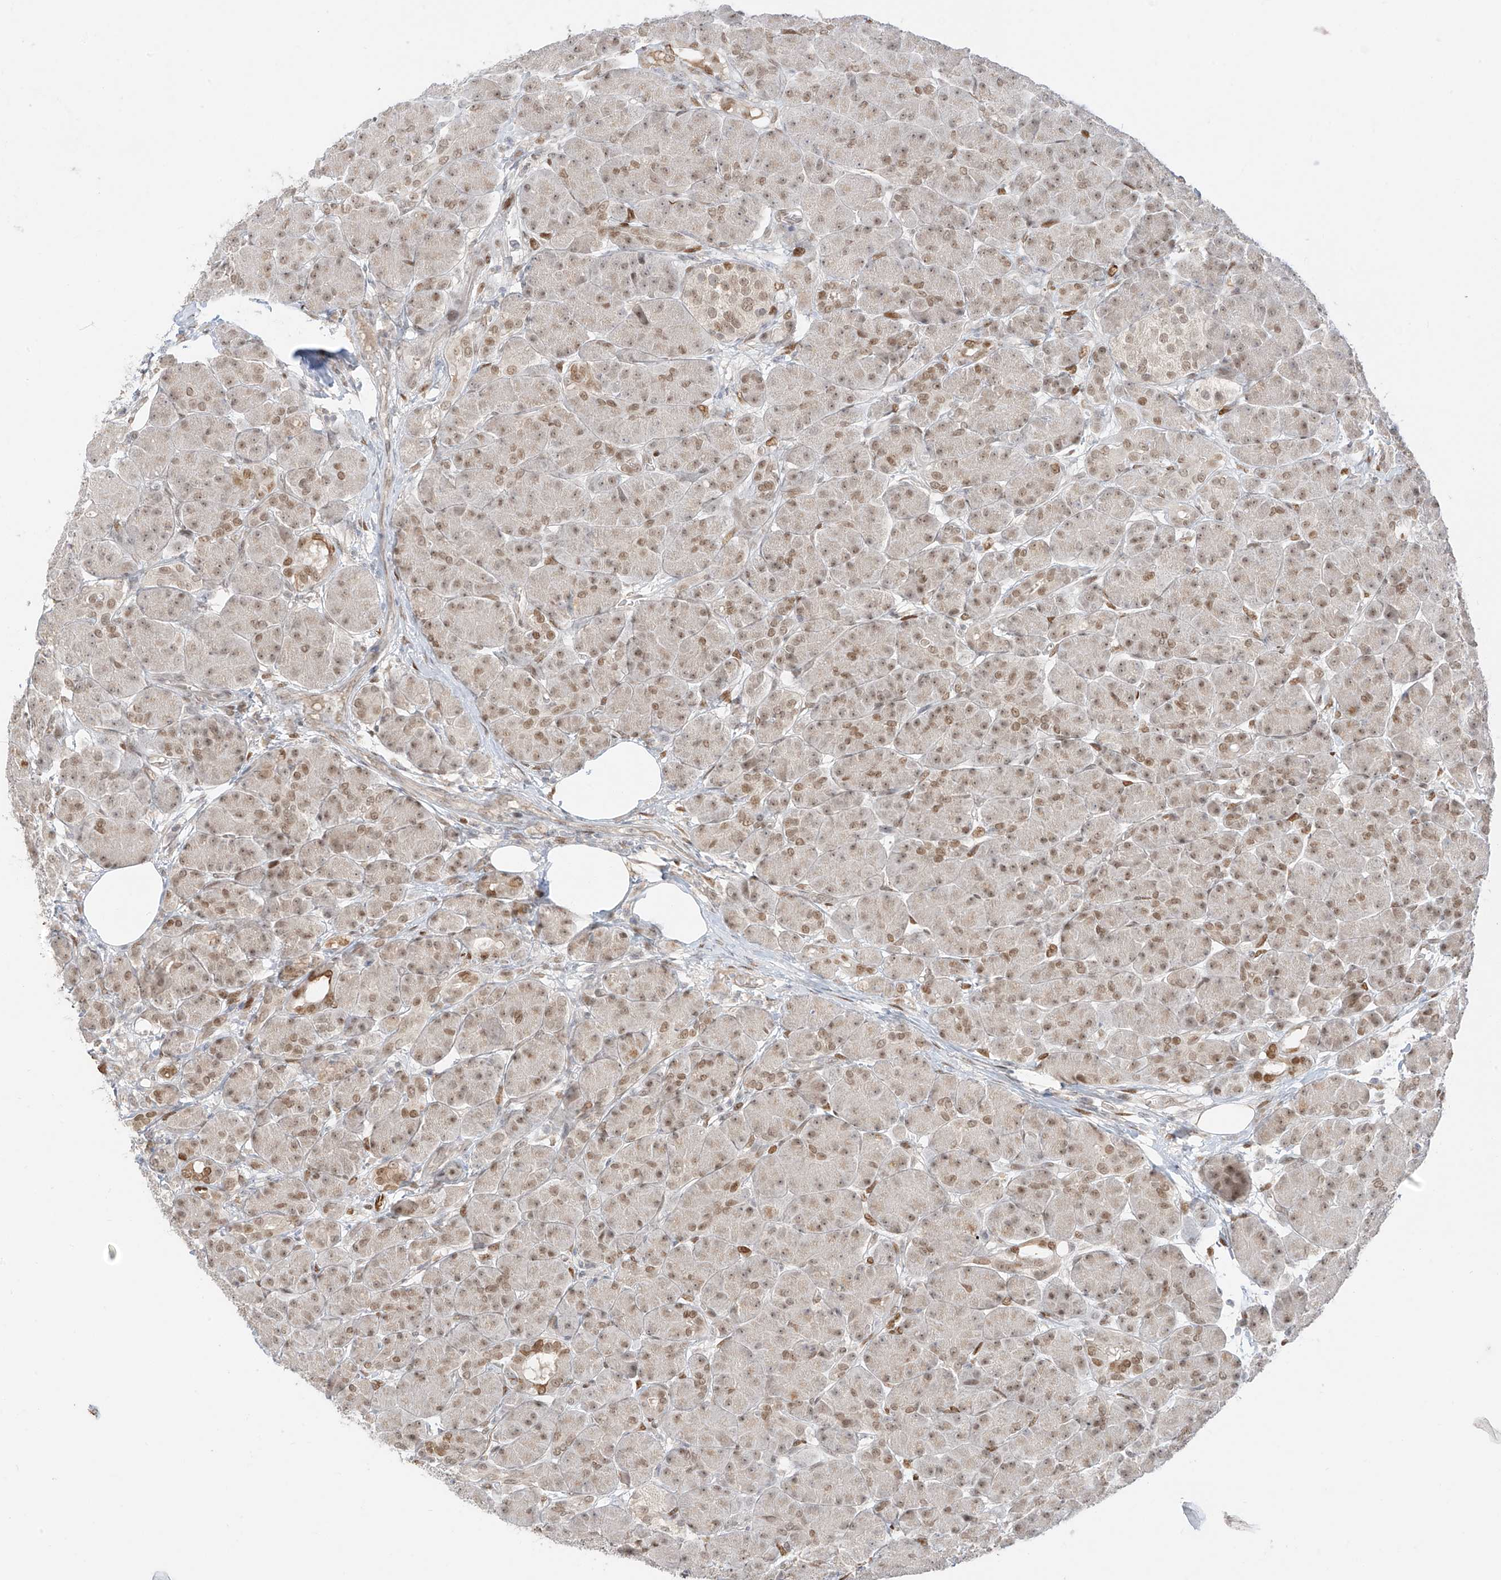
{"staining": {"intensity": "moderate", "quantity": ">75%", "location": "nuclear"}, "tissue": "pancreas", "cell_type": "Exocrine glandular cells", "image_type": "normal", "snomed": [{"axis": "morphology", "description": "Normal tissue, NOS"}, {"axis": "topography", "description": "Pancreas"}], "caption": "Exocrine glandular cells exhibit medium levels of moderate nuclear positivity in approximately >75% of cells in normal human pancreas. The staining is performed using DAB brown chromogen to label protein expression. The nuclei are counter-stained blue using hematoxylin.", "gene": "ZNF774", "patient": {"sex": "male", "age": 63}}